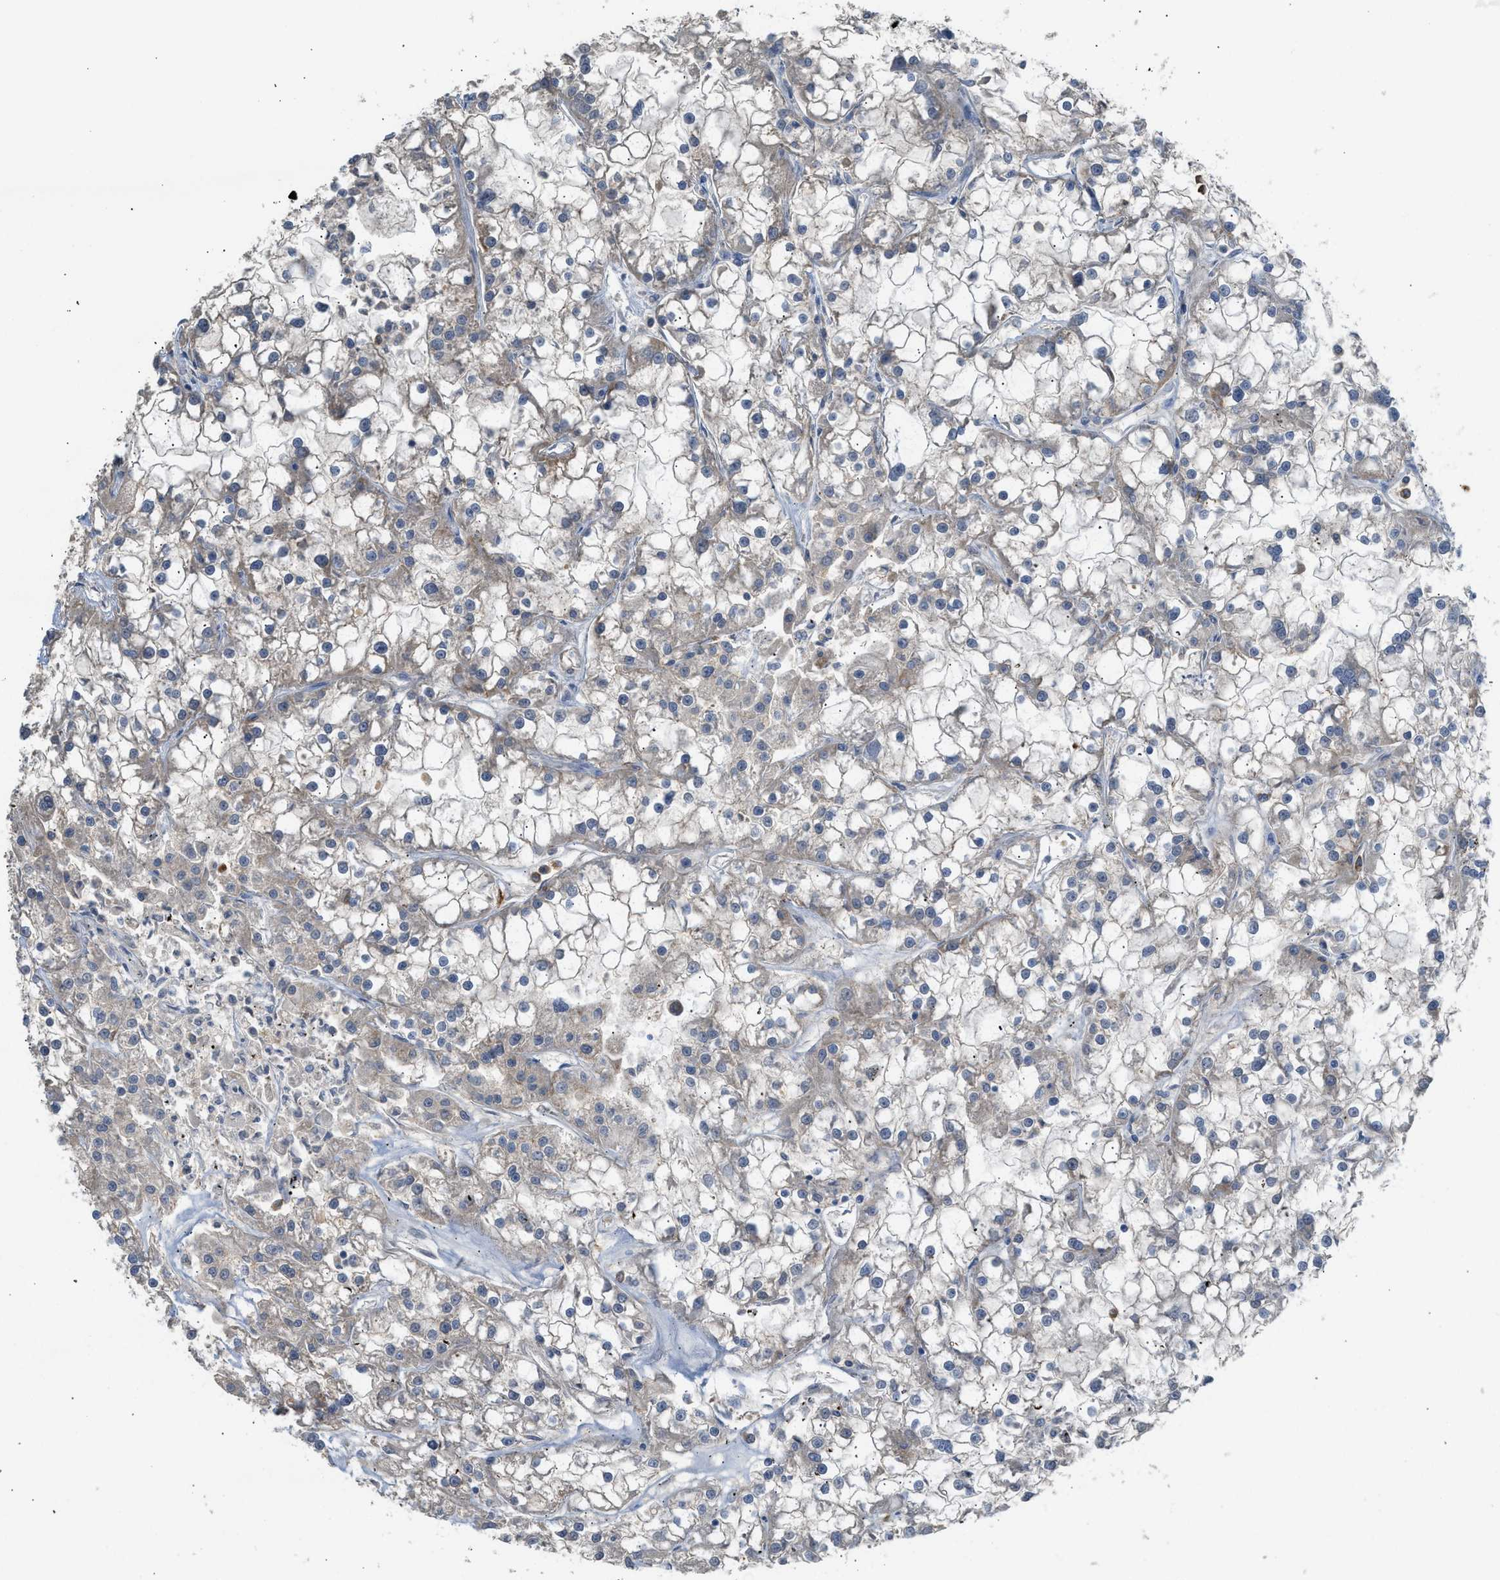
{"staining": {"intensity": "weak", "quantity": "<25%", "location": "cytoplasmic/membranous"}, "tissue": "renal cancer", "cell_type": "Tumor cells", "image_type": "cancer", "snomed": [{"axis": "morphology", "description": "Adenocarcinoma, NOS"}, {"axis": "topography", "description": "Kidney"}], "caption": "There is no significant positivity in tumor cells of renal cancer.", "gene": "RHBDF2", "patient": {"sex": "female", "age": 52}}